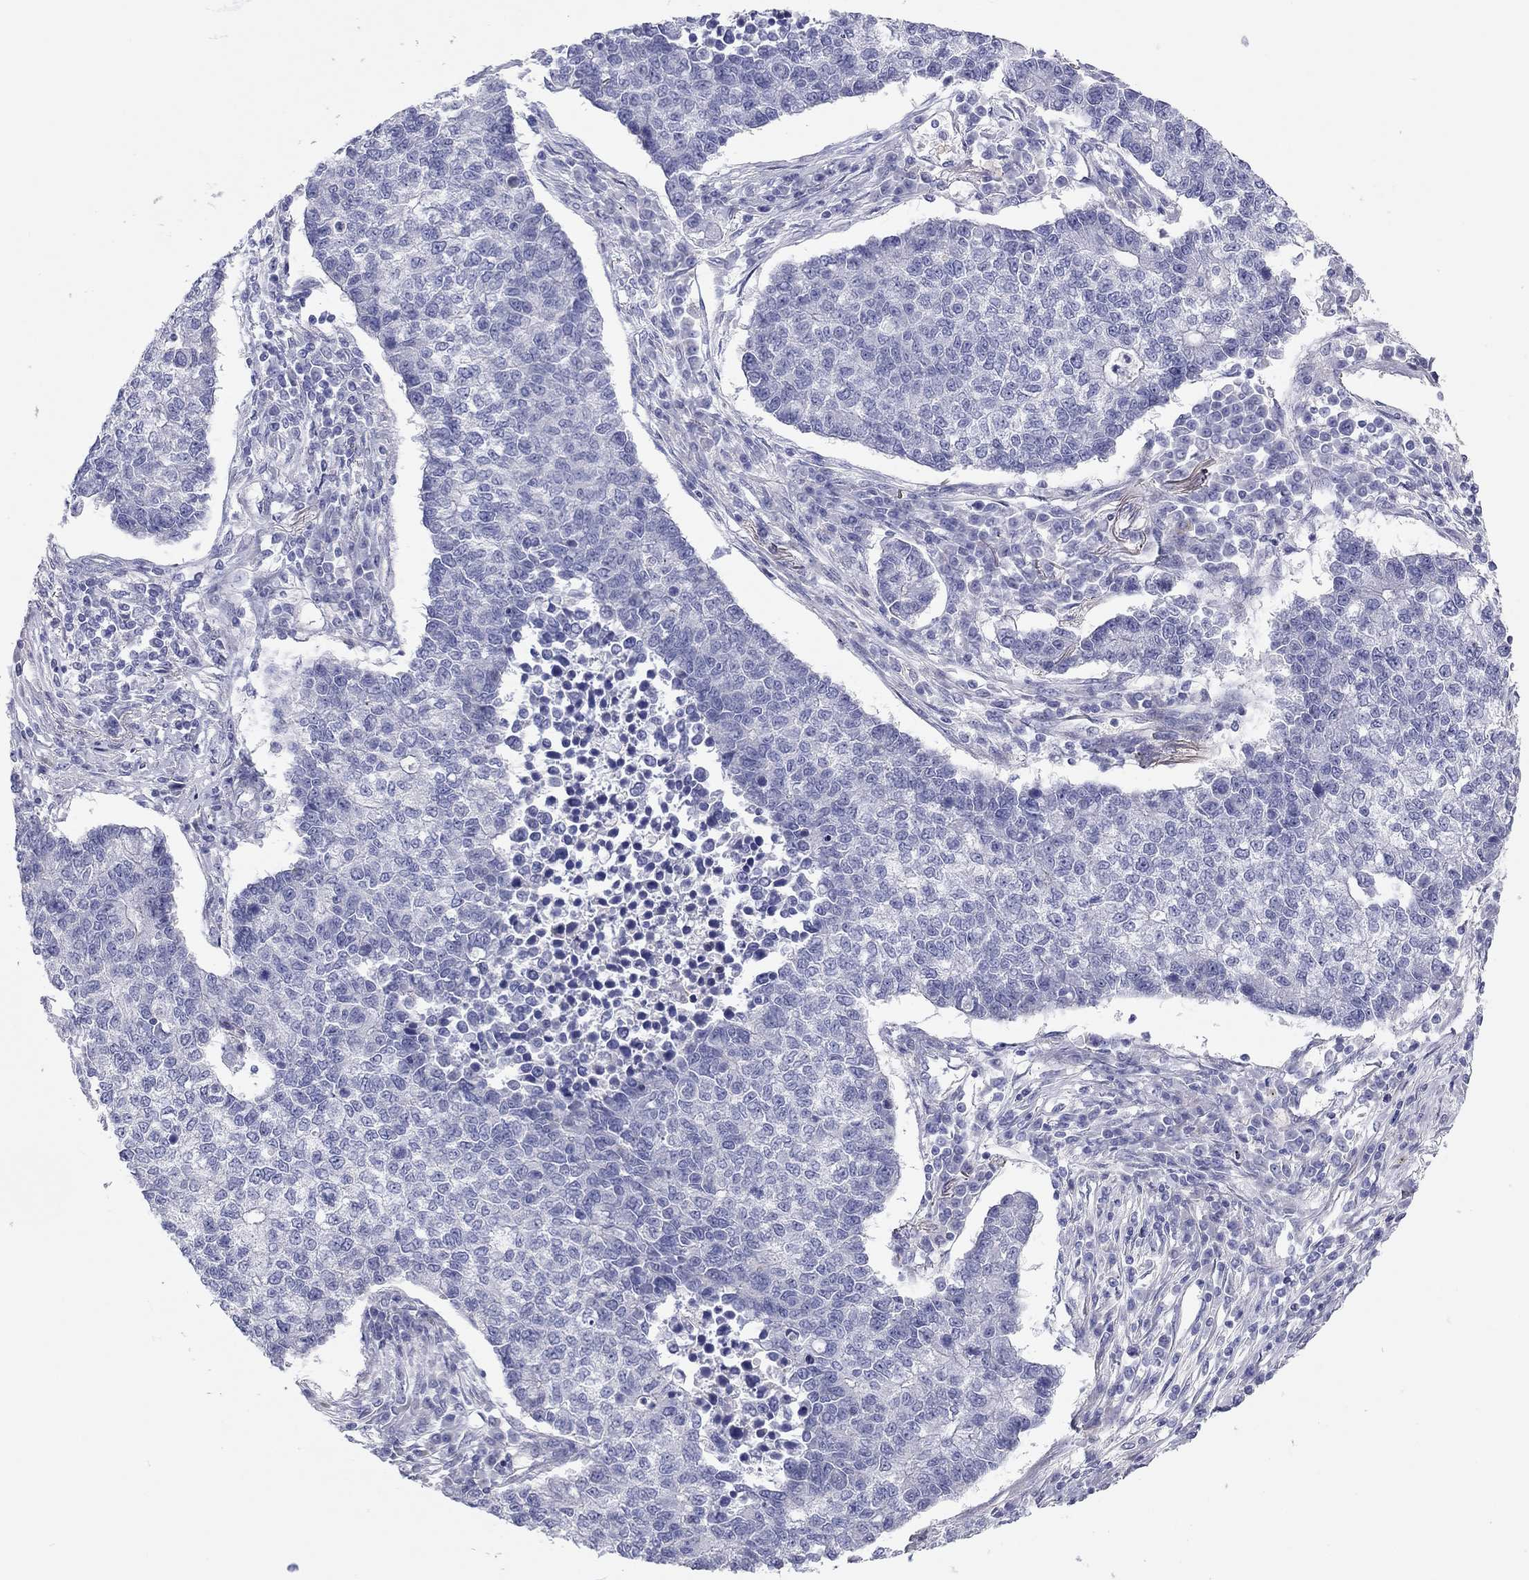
{"staining": {"intensity": "negative", "quantity": "none", "location": "none"}, "tissue": "lung cancer", "cell_type": "Tumor cells", "image_type": "cancer", "snomed": [{"axis": "morphology", "description": "Adenocarcinoma, NOS"}, {"axis": "topography", "description": "Lung"}], "caption": "Immunohistochemistry (IHC) histopathology image of human lung adenocarcinoma stained for a protein (brown), which demonstrates no staining in tumor cells.", "gene": "SCARB1", "patient": {"sex": "male", "age": 57}}